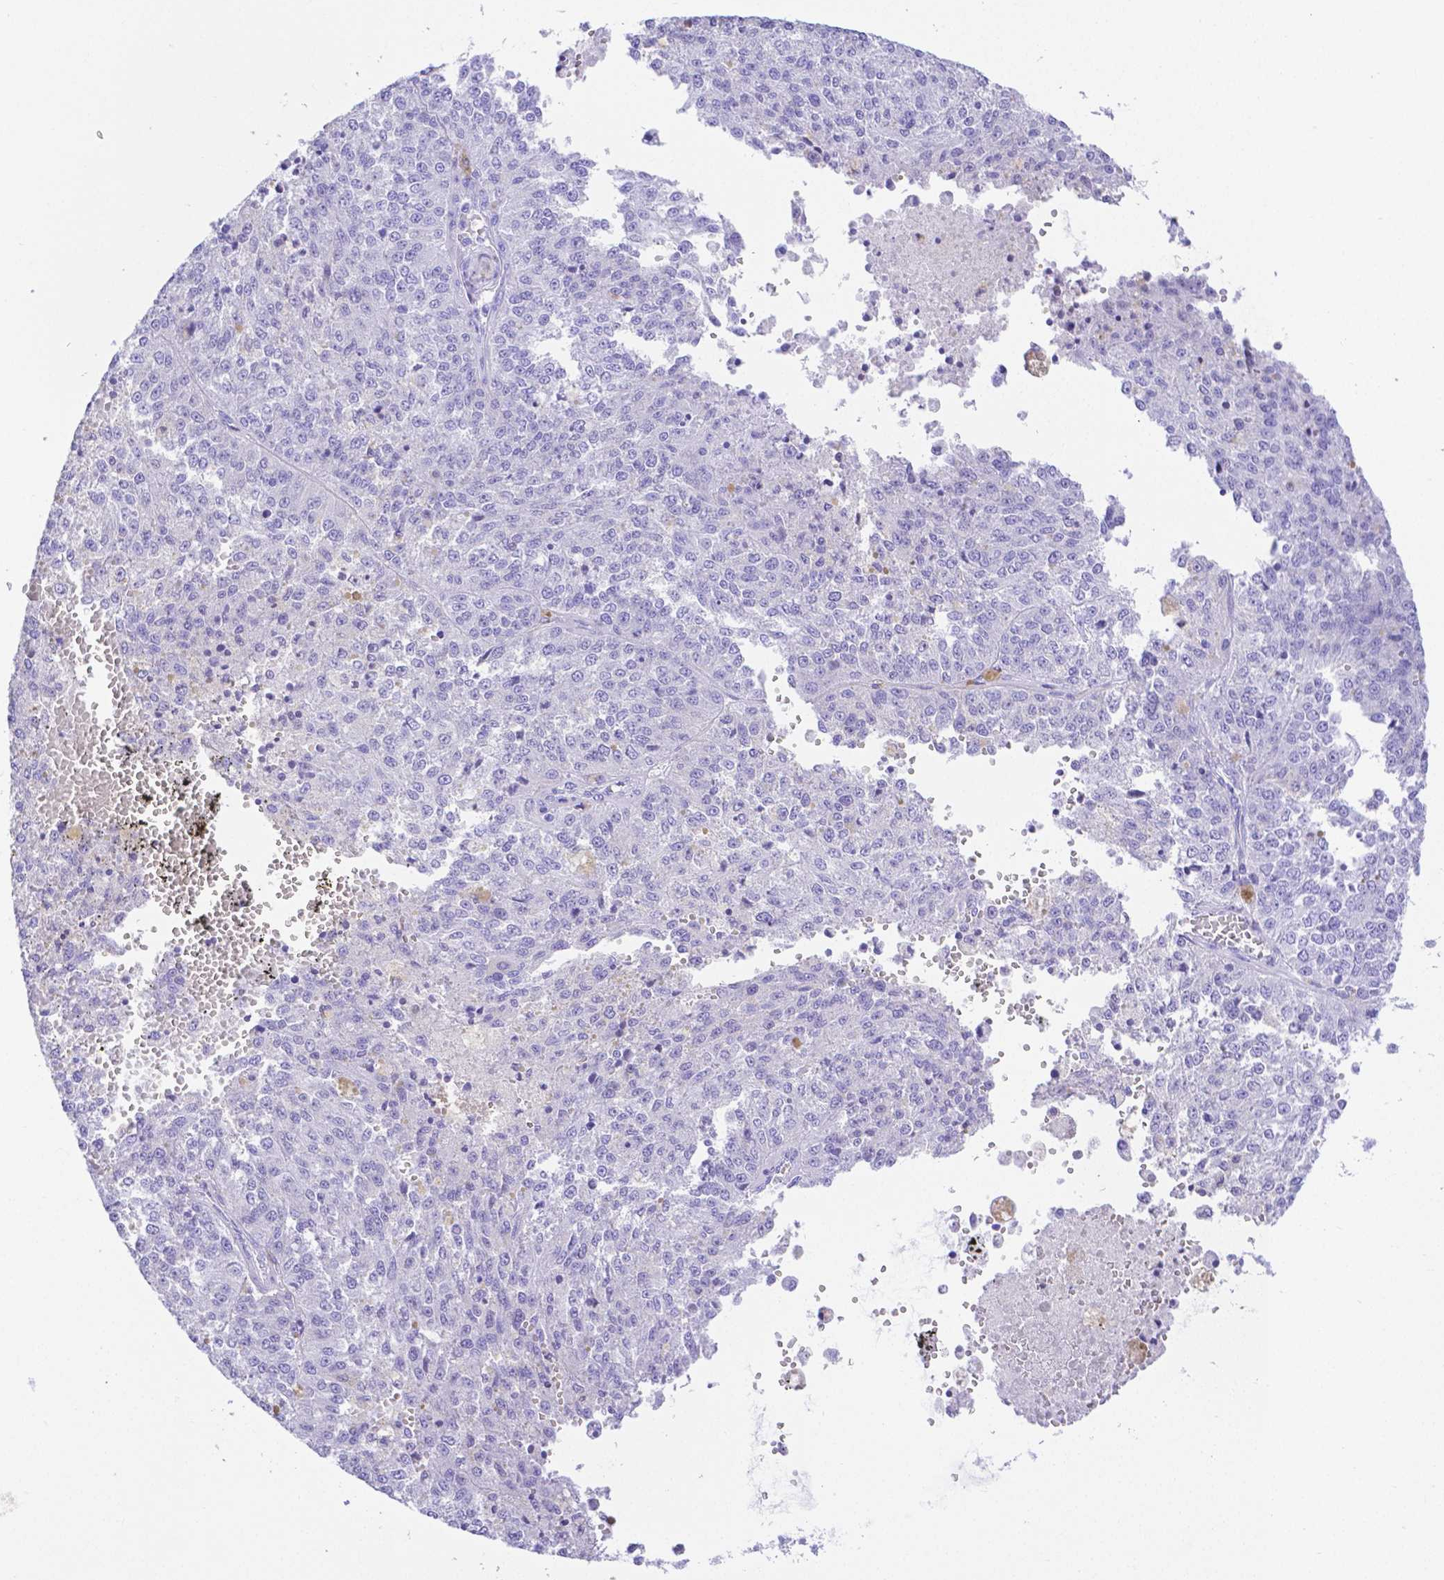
{"staining": {"intensity": "negative", "quantity": "none", "location": "none"}, "tissue": "melanoma", "cell_type": "Tumor cells", "image_type": "cancer", "snomed": [{"axis": "morphology", "description": "Malignant melanoma, Metastatic site"}, {"axis": "topography", "description": "Lymph node"}], "caption": "The micrograph reveals no staining of tumor cells in malignant melanoma (metastatic site).", "gene": "SMR3A", "patient": {"sex": "female", "age": 64}}